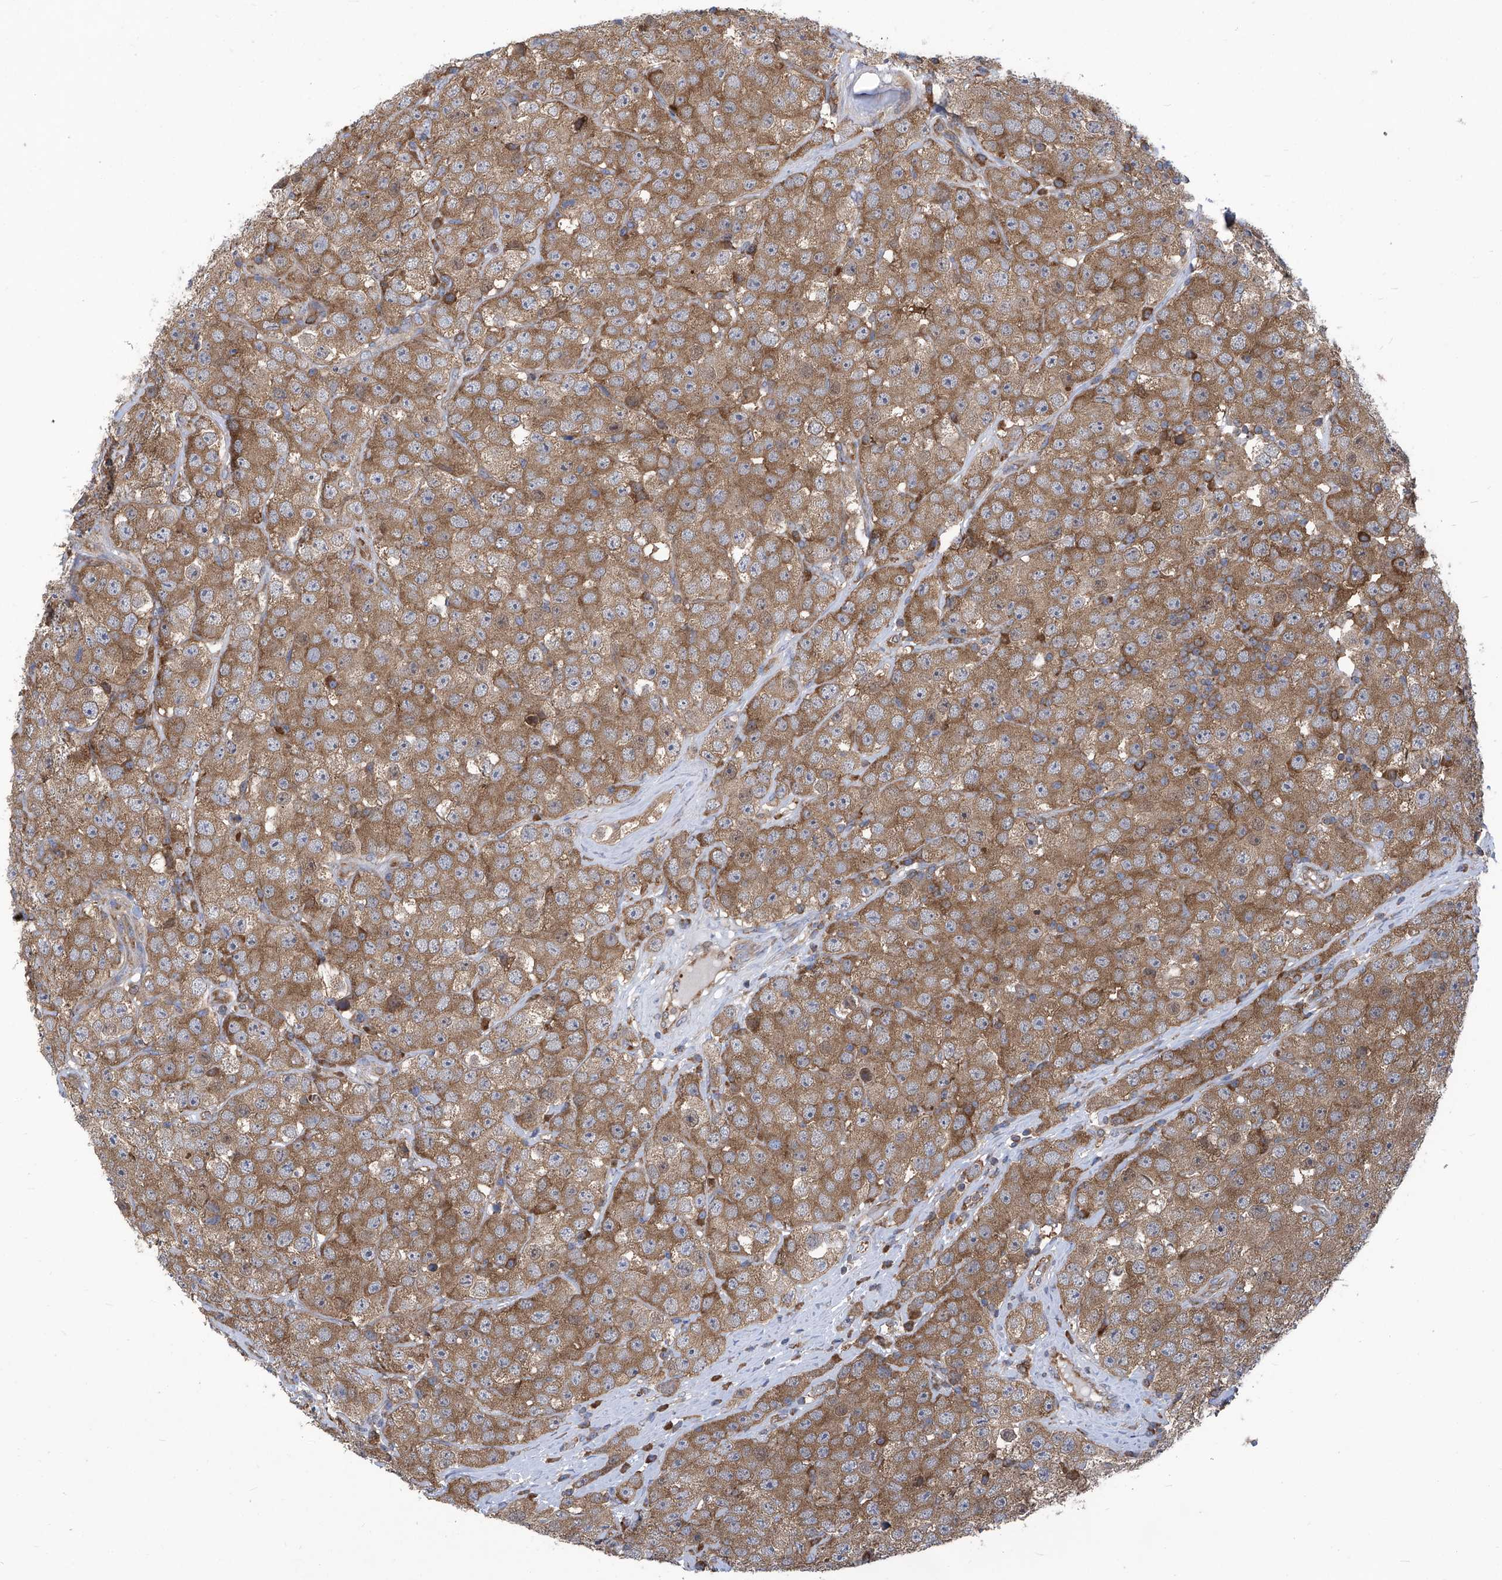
{"staining": {"intensity": "moderate", "quantity": ">75%", "location": "cytoplasmic/membranous"}, "tissue": "testis cancer", "cell_type": "Tumor cells", "image_type": "cancer", "snomed": [{"axis": "morphology", "description": "Seminoma, NOS"}, {"axis": "topography", "description": "Testis"}], "caption": "IHC of seminoma (testis) reveals medium levels of moderate cytoplasmic/membranous positivity in approximately >75% of tumor cells.", "gene": "EIF3M", "patient": {"sex": "male", "age": 28}}